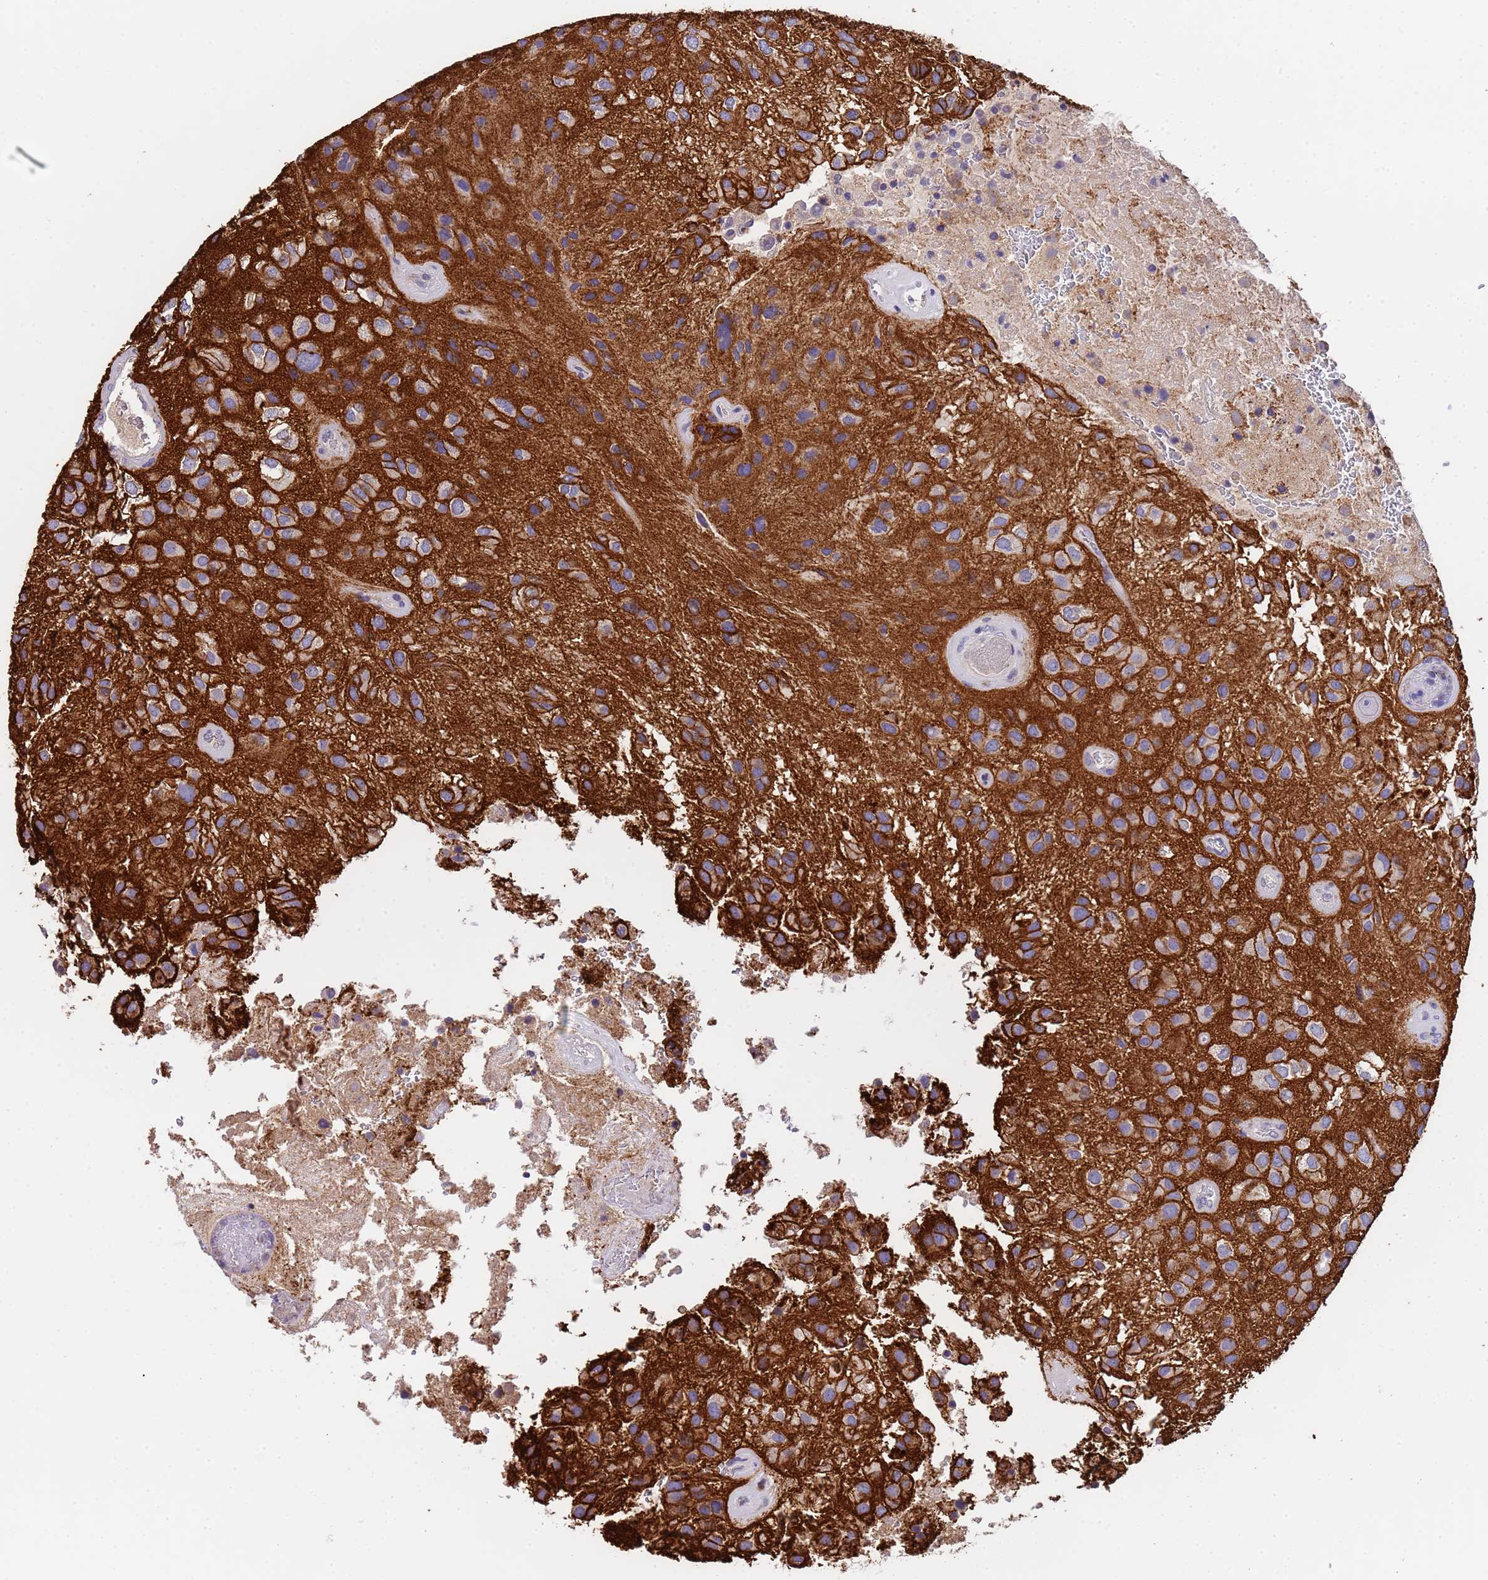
{"staining": {"intensity": "negative", "quantity": "none", "location": "none"}, "tissue": "glioma", "cell_type": "Tumor cells", "image_type": "cancer", "snomed": [{"axis": "morphology", "description": "Glioma, malignant, Low grade"}, {"axis": "topography", "description": "Brain"}], "caption": "IHC micrograph of neoplastic tissue: human glioma stained with DAB shows no significant protein positivity in tumor cells.", "gene": "SLC24A3", "patient": {"sex": "male", "age": 66}}